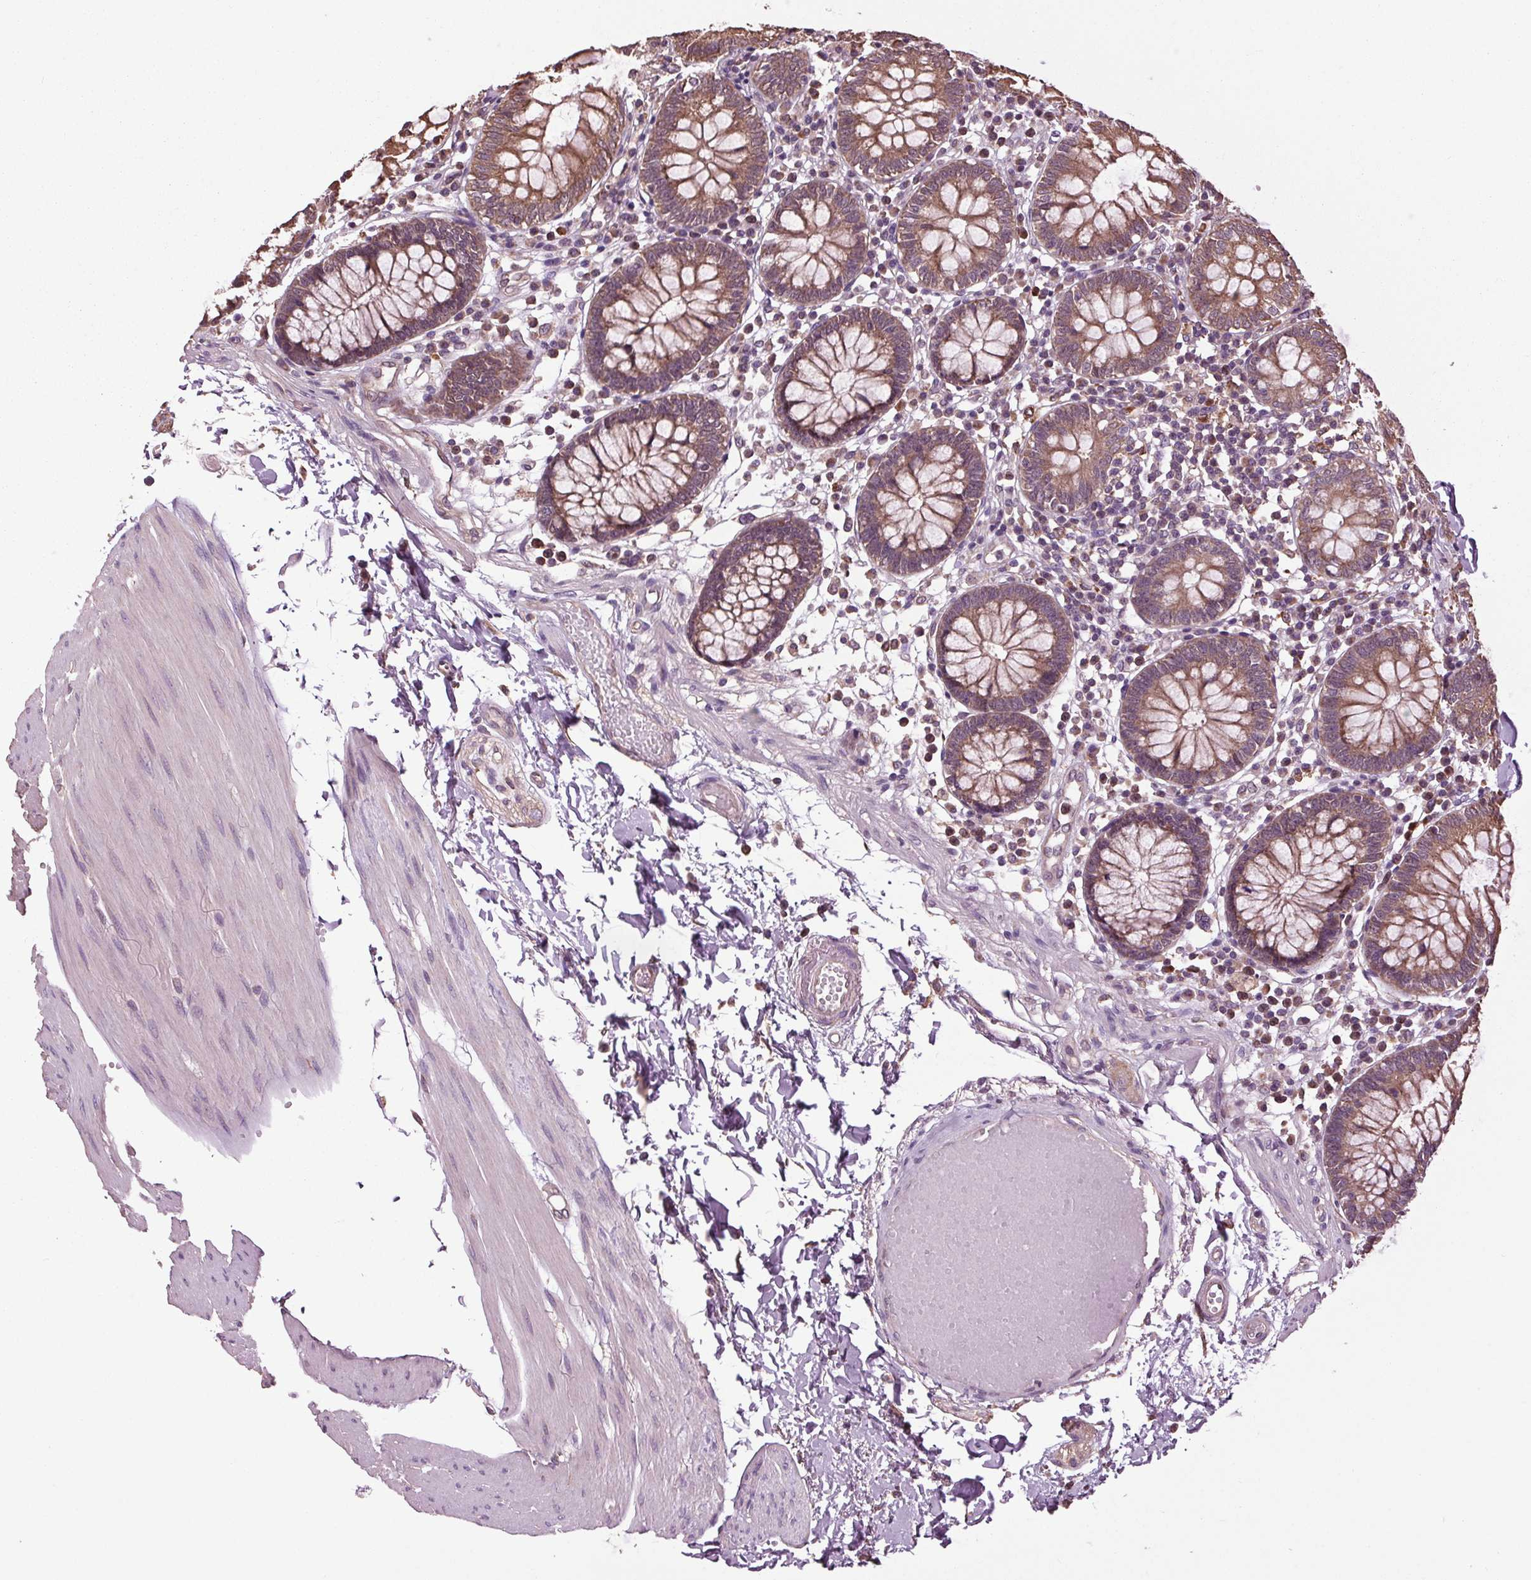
{"staining": {"intensity": "negative", "quantity": "none", "location": "none"}, "tissue": "colon", "cell_type": "Endothelial cells", "image_type": "normal", "snomed": [{"axis": "morphology", "description": "Normal tissue, NOS"}, {"axis": "morphology", "description": "Adenocarcinoma, NOS"}, {"axis": "topography", "description": "Colon"}], "caption": "Normal colon was stained to show a protein in brown. There is no significant positivity in endothelial cells. The staining was performed using DAB (3,3'-diaminobenzidine) to visualize the protein expression in brown, while the nuclei were stained in blue with hematoxylin (Magnification: 20x).", "gene": "RNPEP", "patient": {"sex": "male", "age": 83}}